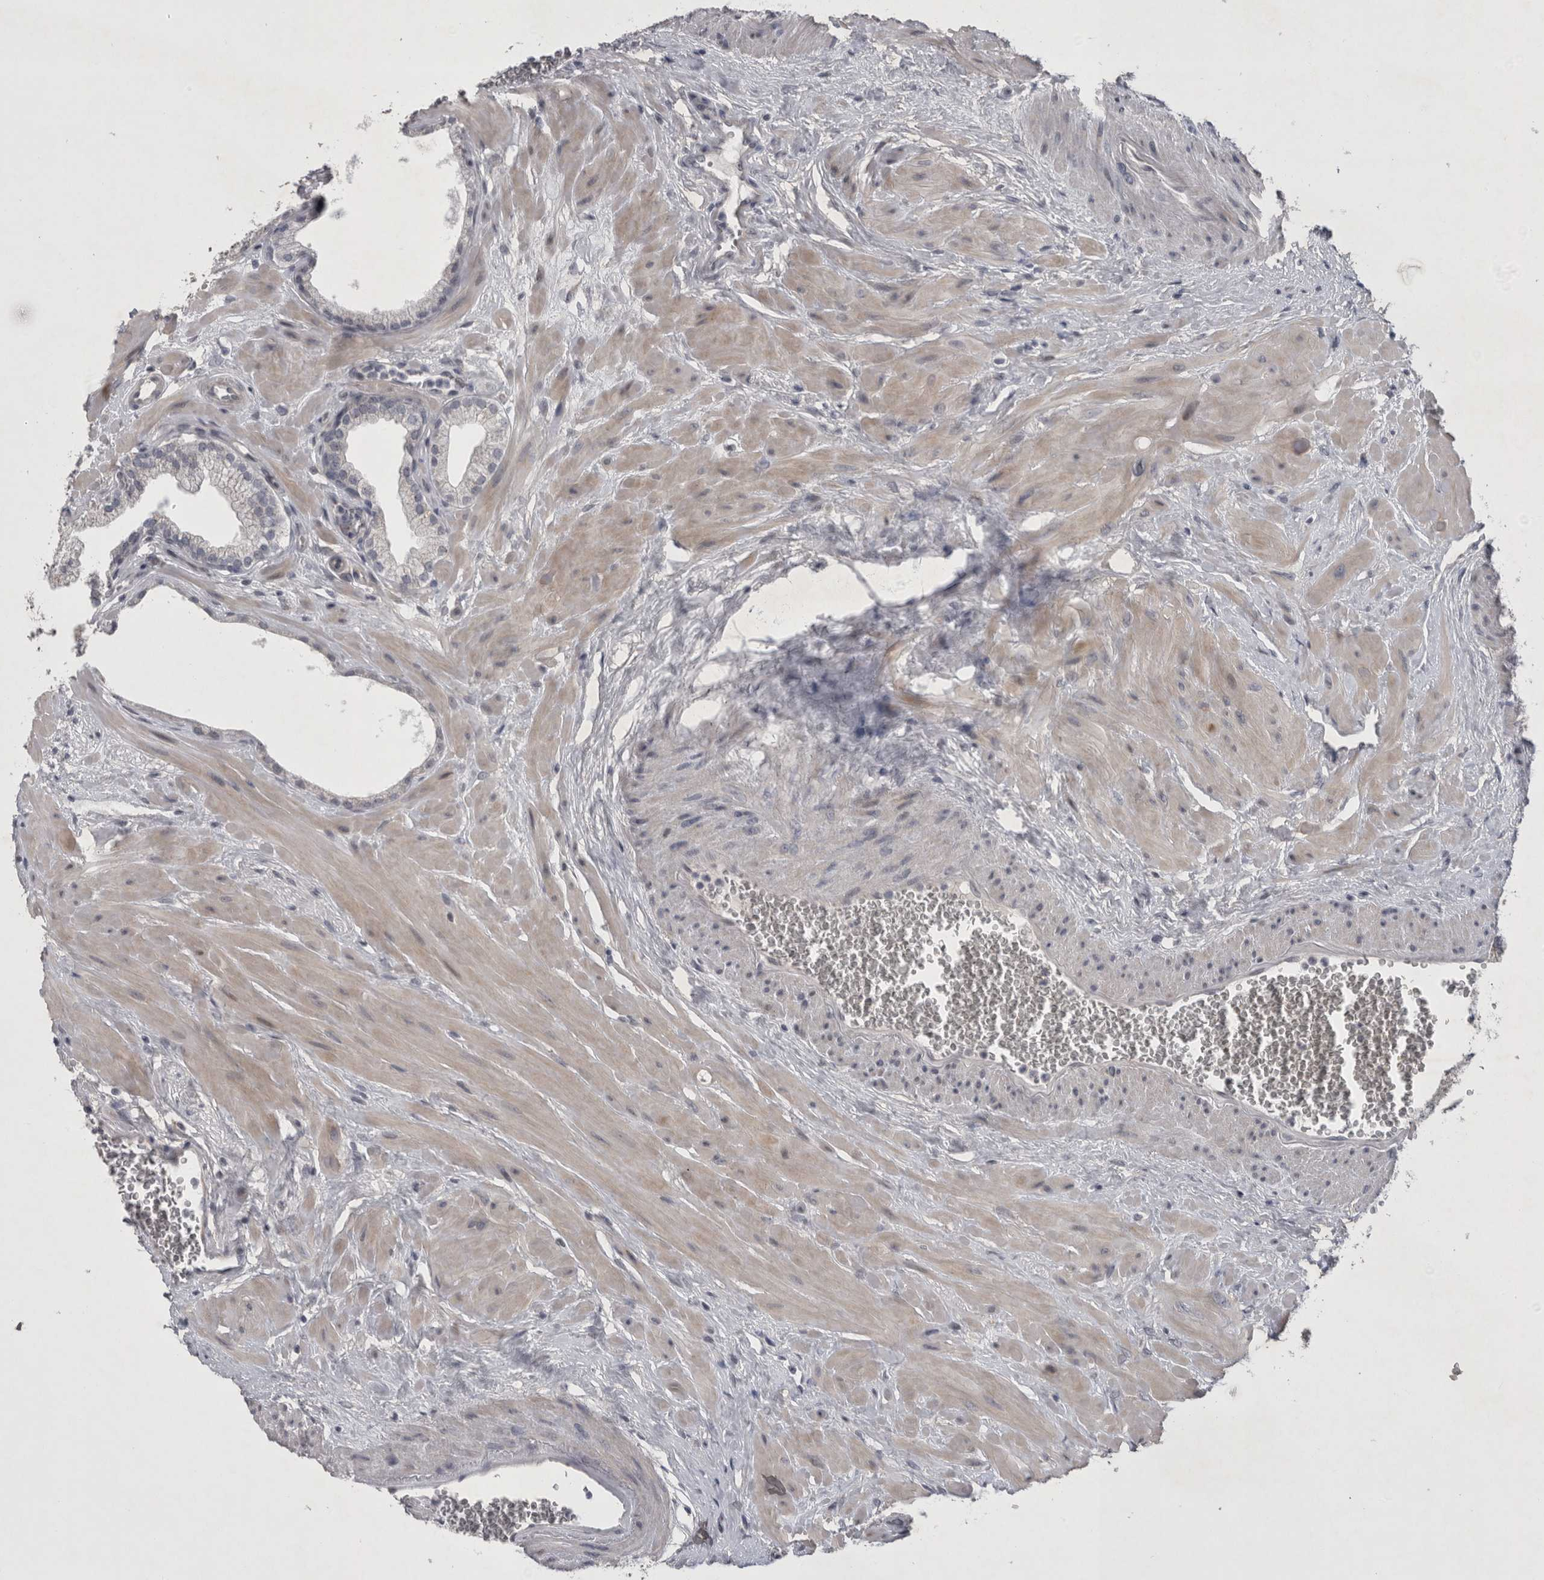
{"staining": {"intensity": "negative", "quantity": "none", "location": "none"}, "tissue": "prostate", "cell_type": "Glandular cells", "image_type": "normal", "snomed": [{"axis": "morphology", "description": "Normal tissue, NOS"}, {"axis": "morphology", "description": "Urothelial carcinoma, Low grade"}, {"axis": "topography", "description": "Urinary bladder"}, {"axis": "topography", "description": "Prostate"}], "caption": "Micrograph shows no protein expression in glandular cells of benign prostate. (Stains: DAB (3,3'-diaminobenzidine) IHC with hematoxylin counter stain, Microscopy: brightfield microscopy at high magnification).", "gene": "IFI44", "patient": {"sex": "male", "age": 60}}